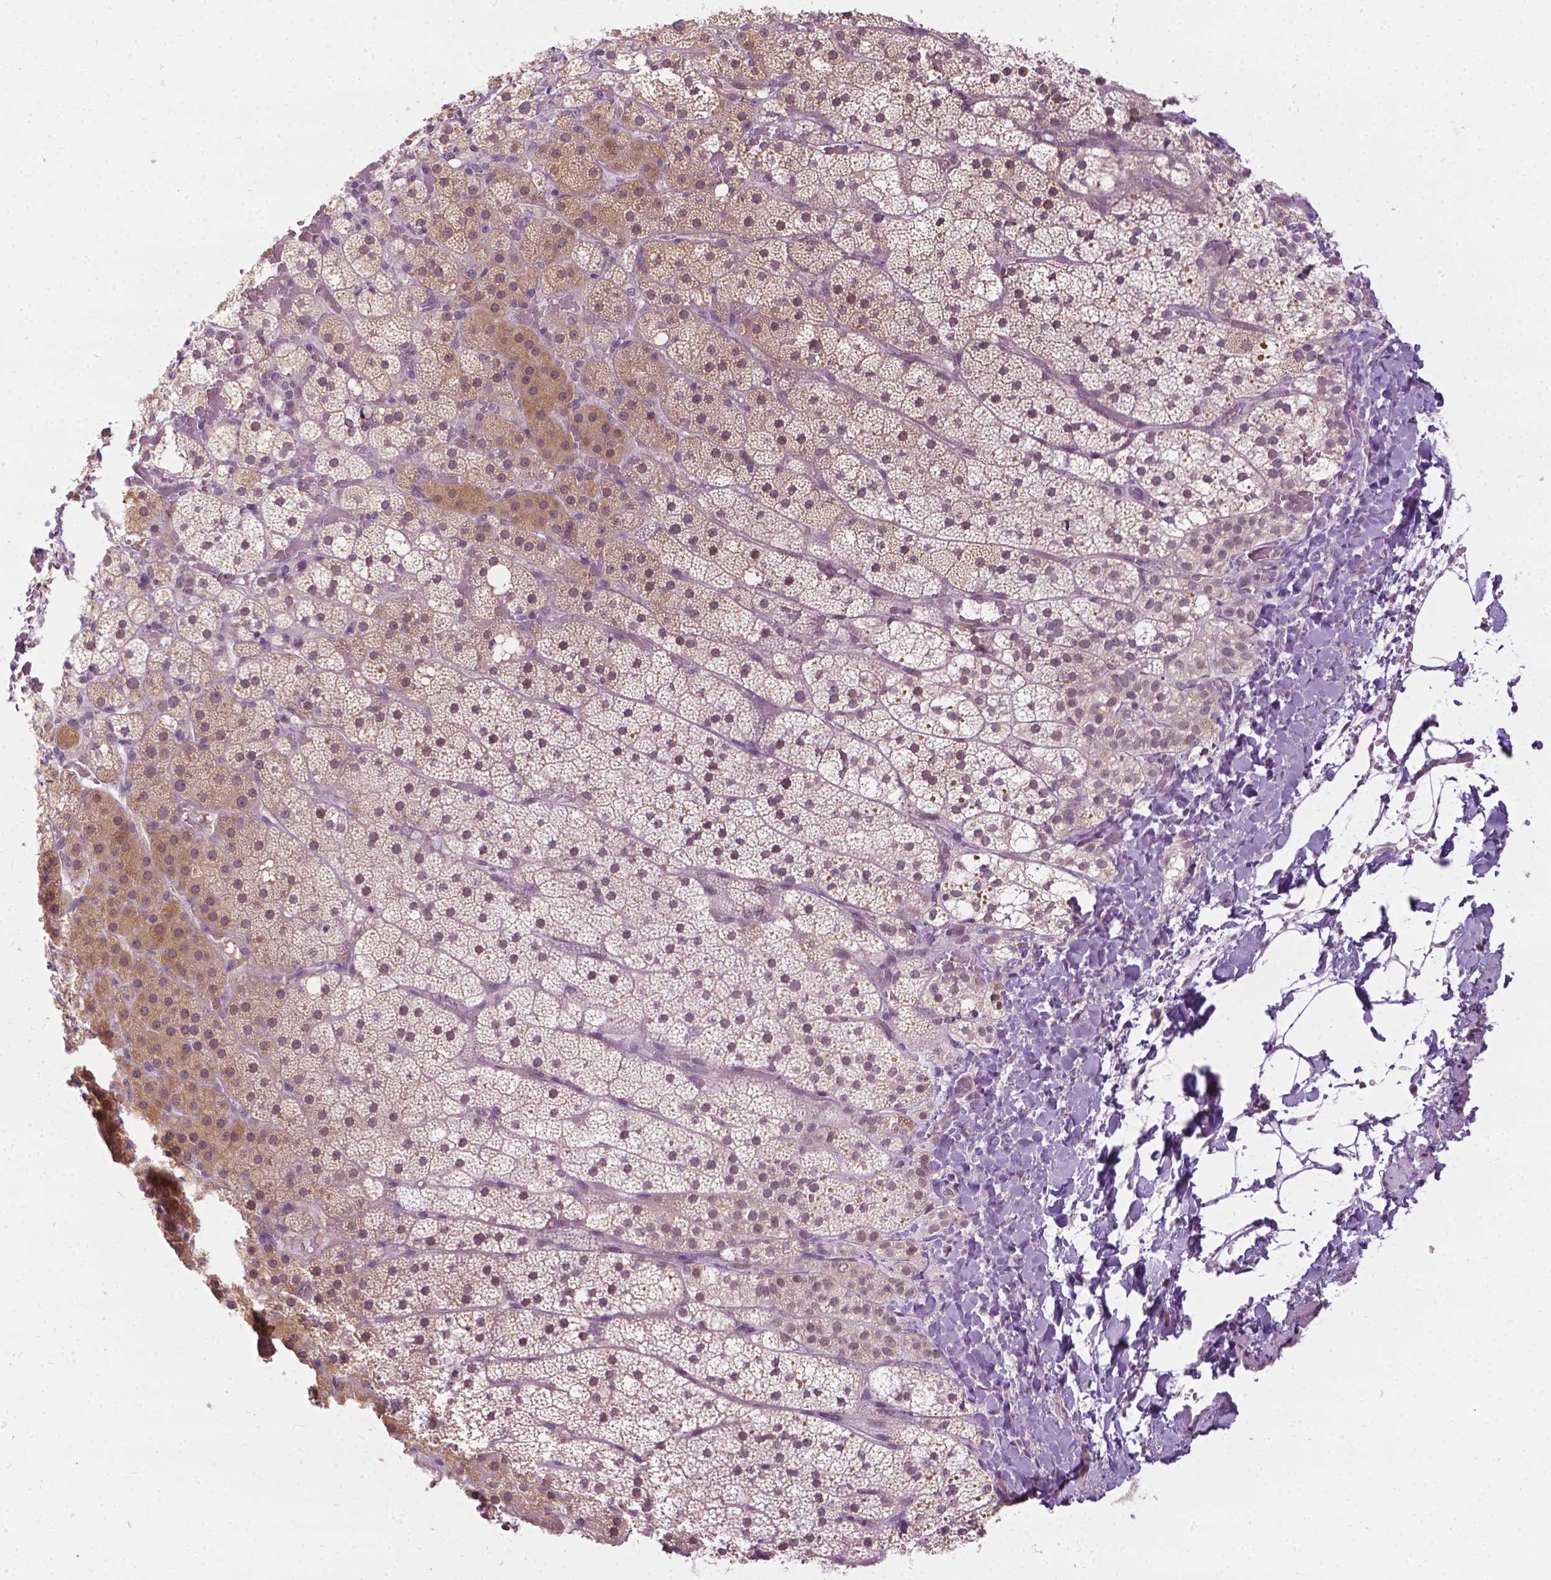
{"staining": {"intensity": "weak", "quantity": "25%-75%", "location": "cytoplasmic/membranous,nuclear"}, "tissue": "adrenal gland", "cell_type": "Glandular cells", "image_type": "normal", "snomed": [{"axis": "morphology", "description": "Normal tissue, NOS"}, {"axis": "topography", "description": "Adrenal gland"}], "caption": "High-magnification brightfield microscopy of normal adrenal gland stained with DAB (3,3'-diaminobenzidine) (brown) and counterstained with hematoxylin (blue). glandular cells exhibit weak cytoplasmic/membranous,nuclear staining is identified in about25%-75% of cells.", "gene": "DENND4A", "patient": {"sex": "male", "age": 53}}